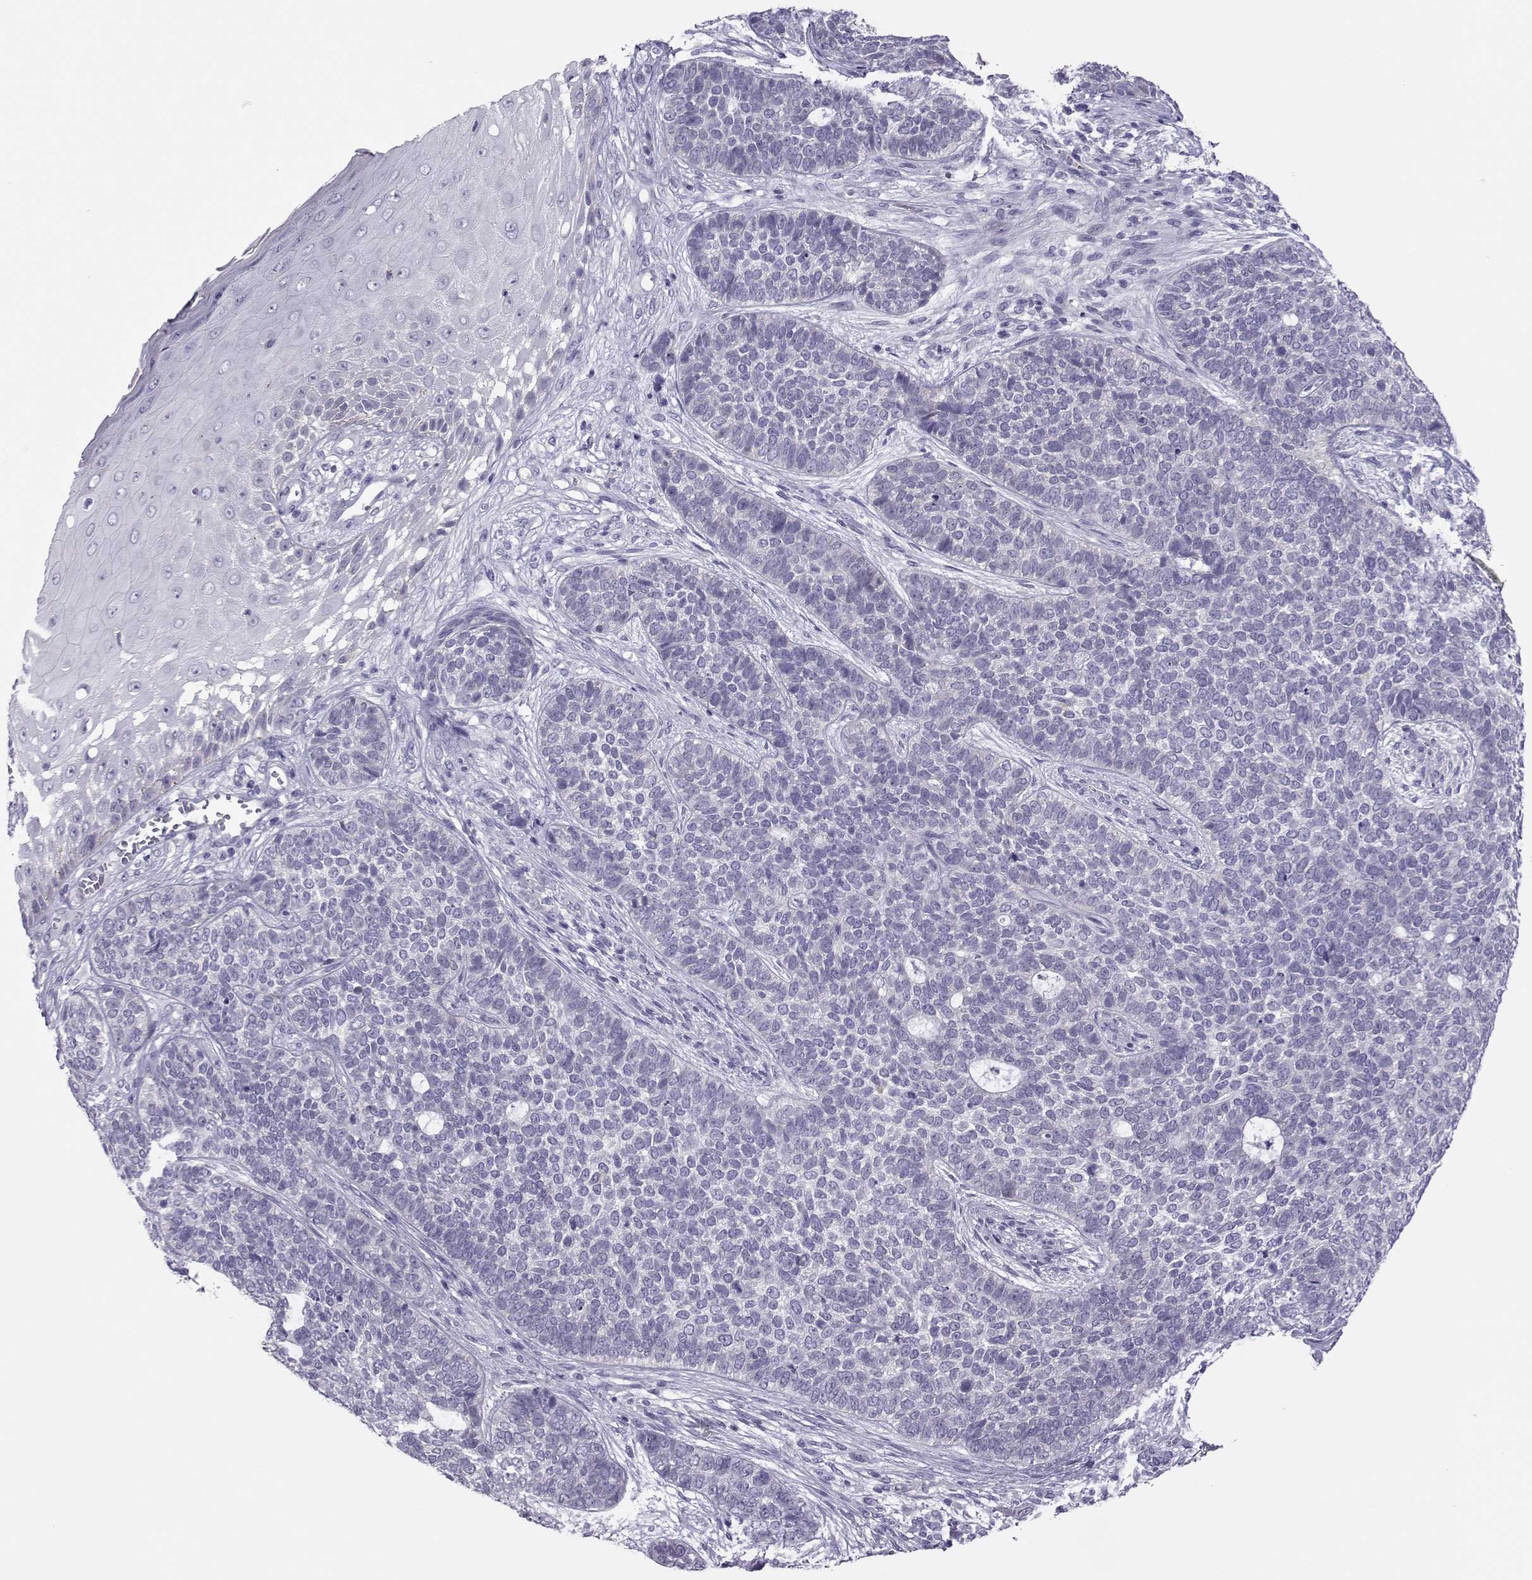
{"staining": {"intensity": "negative", "quantity": "none", "location": "none"}, "tissue": "skin cancer", "cell_type": "Tumor cells", "image_type": "cancer", "snomed": [{"axis": "morphology", "description": "Basal cell carcinoma"}, {"axis": "topography", "description": "Skin"}], "caption": "High power microscopy micrograph of an IHC photomicrograph of basal cell carcinoma (skin), revealing no significant staining in tumor cells. (Stains: DAB (3,3'-diaminobenzidine) IHC with hematoxylin counter stain, Microscopy: brightfield microscopy at high magnification).", "gene": "TRPM7", "patient": {"sex": "female", "age": 69}}